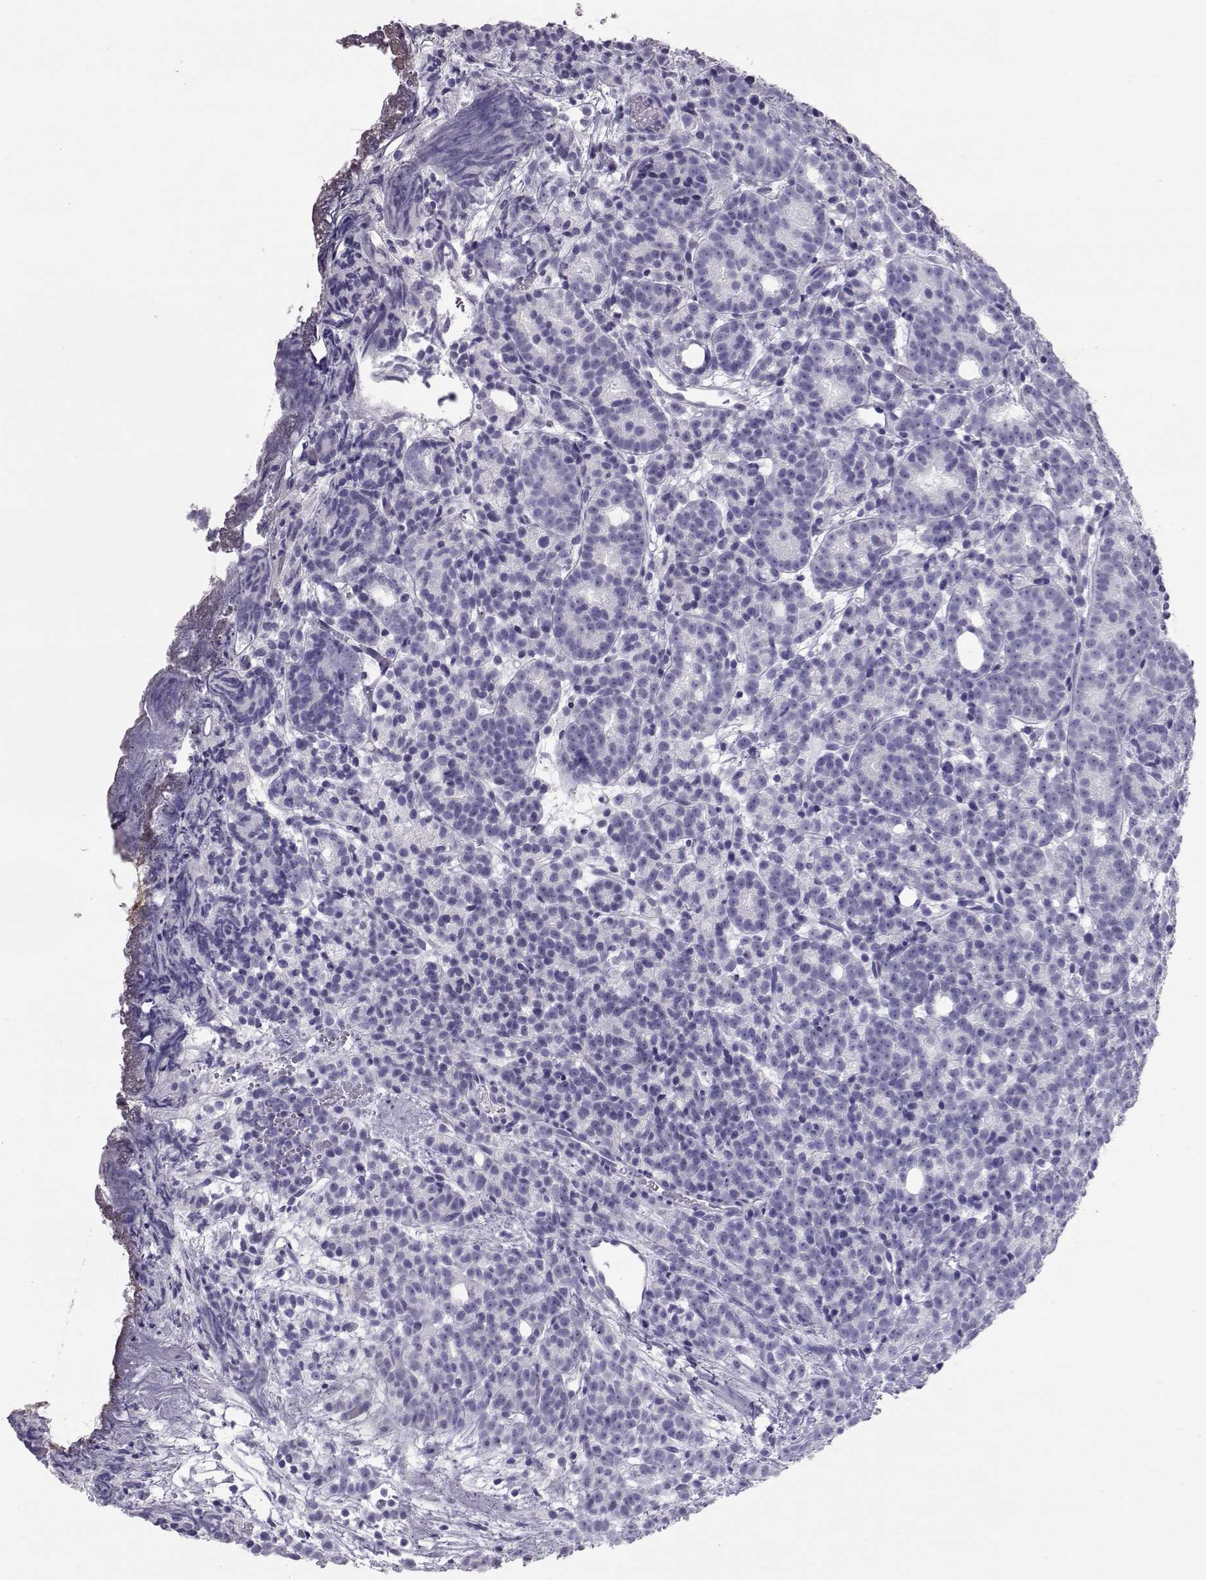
{"staining": {"intensity": "negative", "quantity": "none", "location": "none"}, "tissue": "prostate cancer", "cell_type": "Tumor cells", "image_type": "cancer", "snomed": [{"axis": "morphology", "description": "Adenocarcinoma, High grade"}, {"axis": "topography", "description": "Prostate"}], "caption": "Prostate adenocarcinoma (high-grade) stained for a protein using immunohistochemistry (IHC) displays no expression tumor cells.", "gene": "PMCH", "patient": {"sex": "male", "age": 53}}